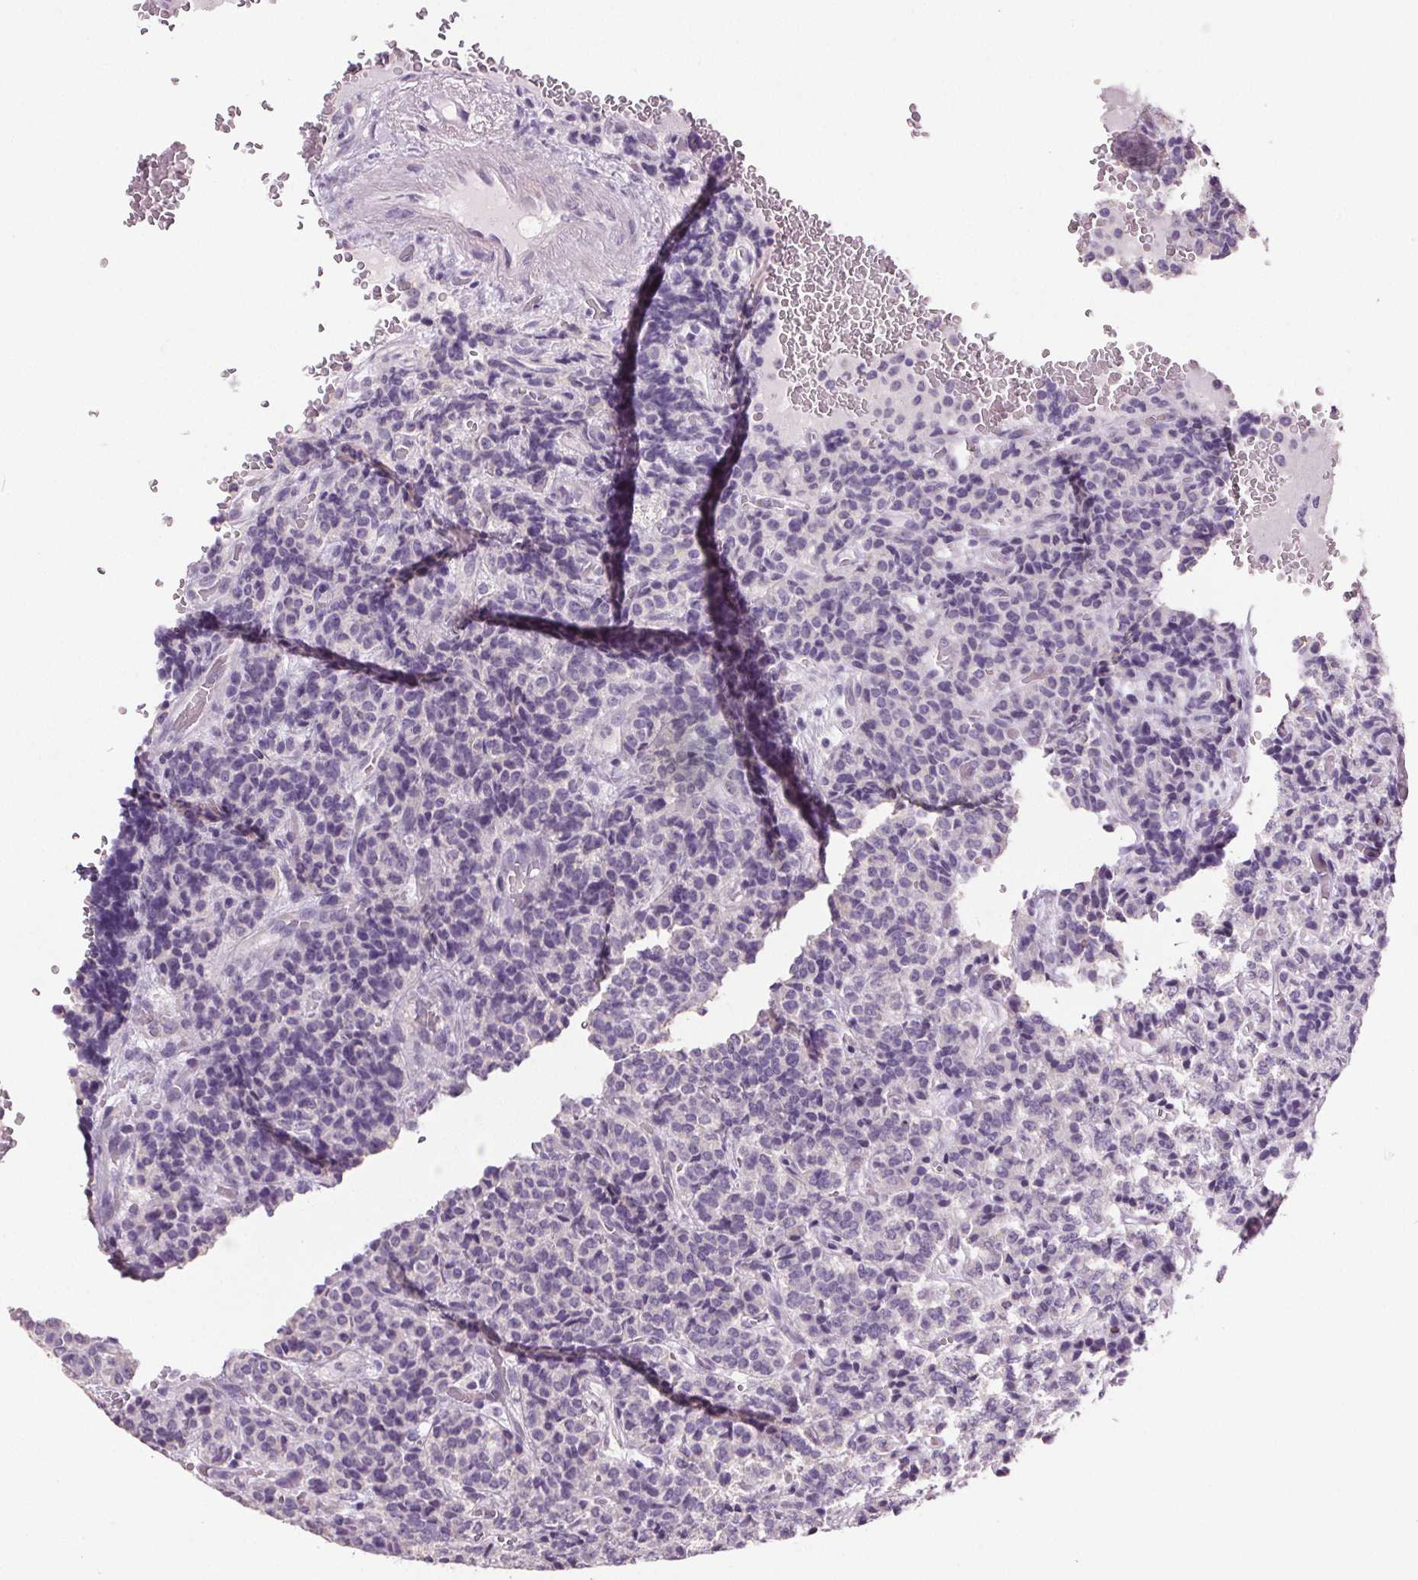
{"staining": {"intensity": "negative", "quantity": "none", "location": "none"}, "tissue": "carcinoid", "cell_type": "Tumor cells", "image_type": "cancer", "snomed": [{"axis": "morphology", "description": "Carcinoid, malignant, NOS"}, {"axis": "topography", "description": "Pancreas"}], "caption": "IHC image of neoplastic tissue: carcinoid (malignant) stained with DAB (3,3'-diaminobenzidine) demonstrates no significant protein staining in tumor cells.", "gene": "GPIHBP1", "patient": {"sex": "male", "age": 36}}